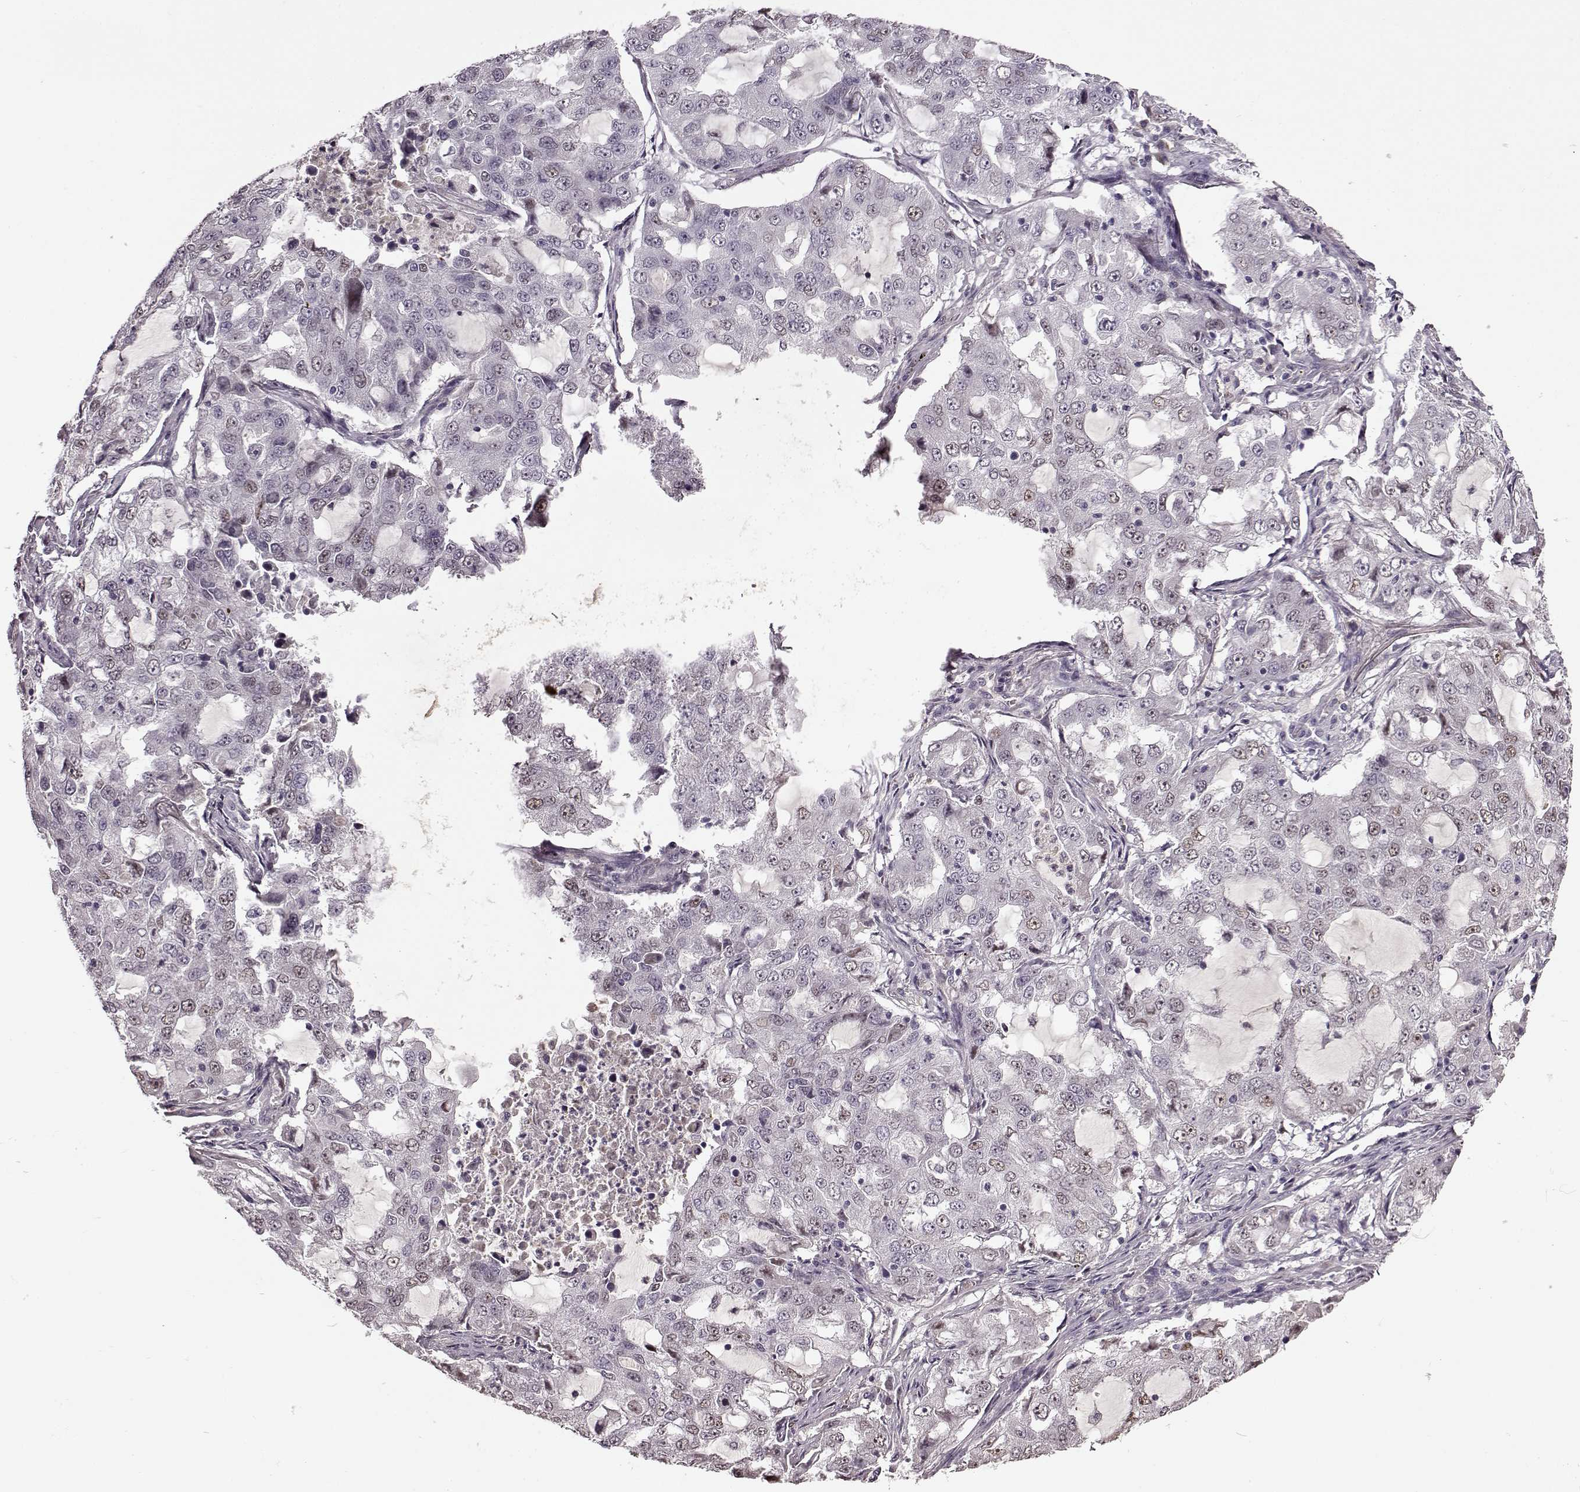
{"staining": {"intensity": "weak", "quantity": "<25%", "location": "nuclear"}, "tissue": "lung cancer", "cell_type": "Tumor cells", "image_type": "cancer", "snomed": [{"axis": "morphology", "description": "Adenocarcinoma, NOS"}, {"axis": "topography", "description": "Lung"}], "caption": "Immunohistochemical staining of human adenocarcinoma (lung) reveals no significant staining in tumor cells.", "gene": "CNGA3", "patient": {"sex": "female", "age": 61}}